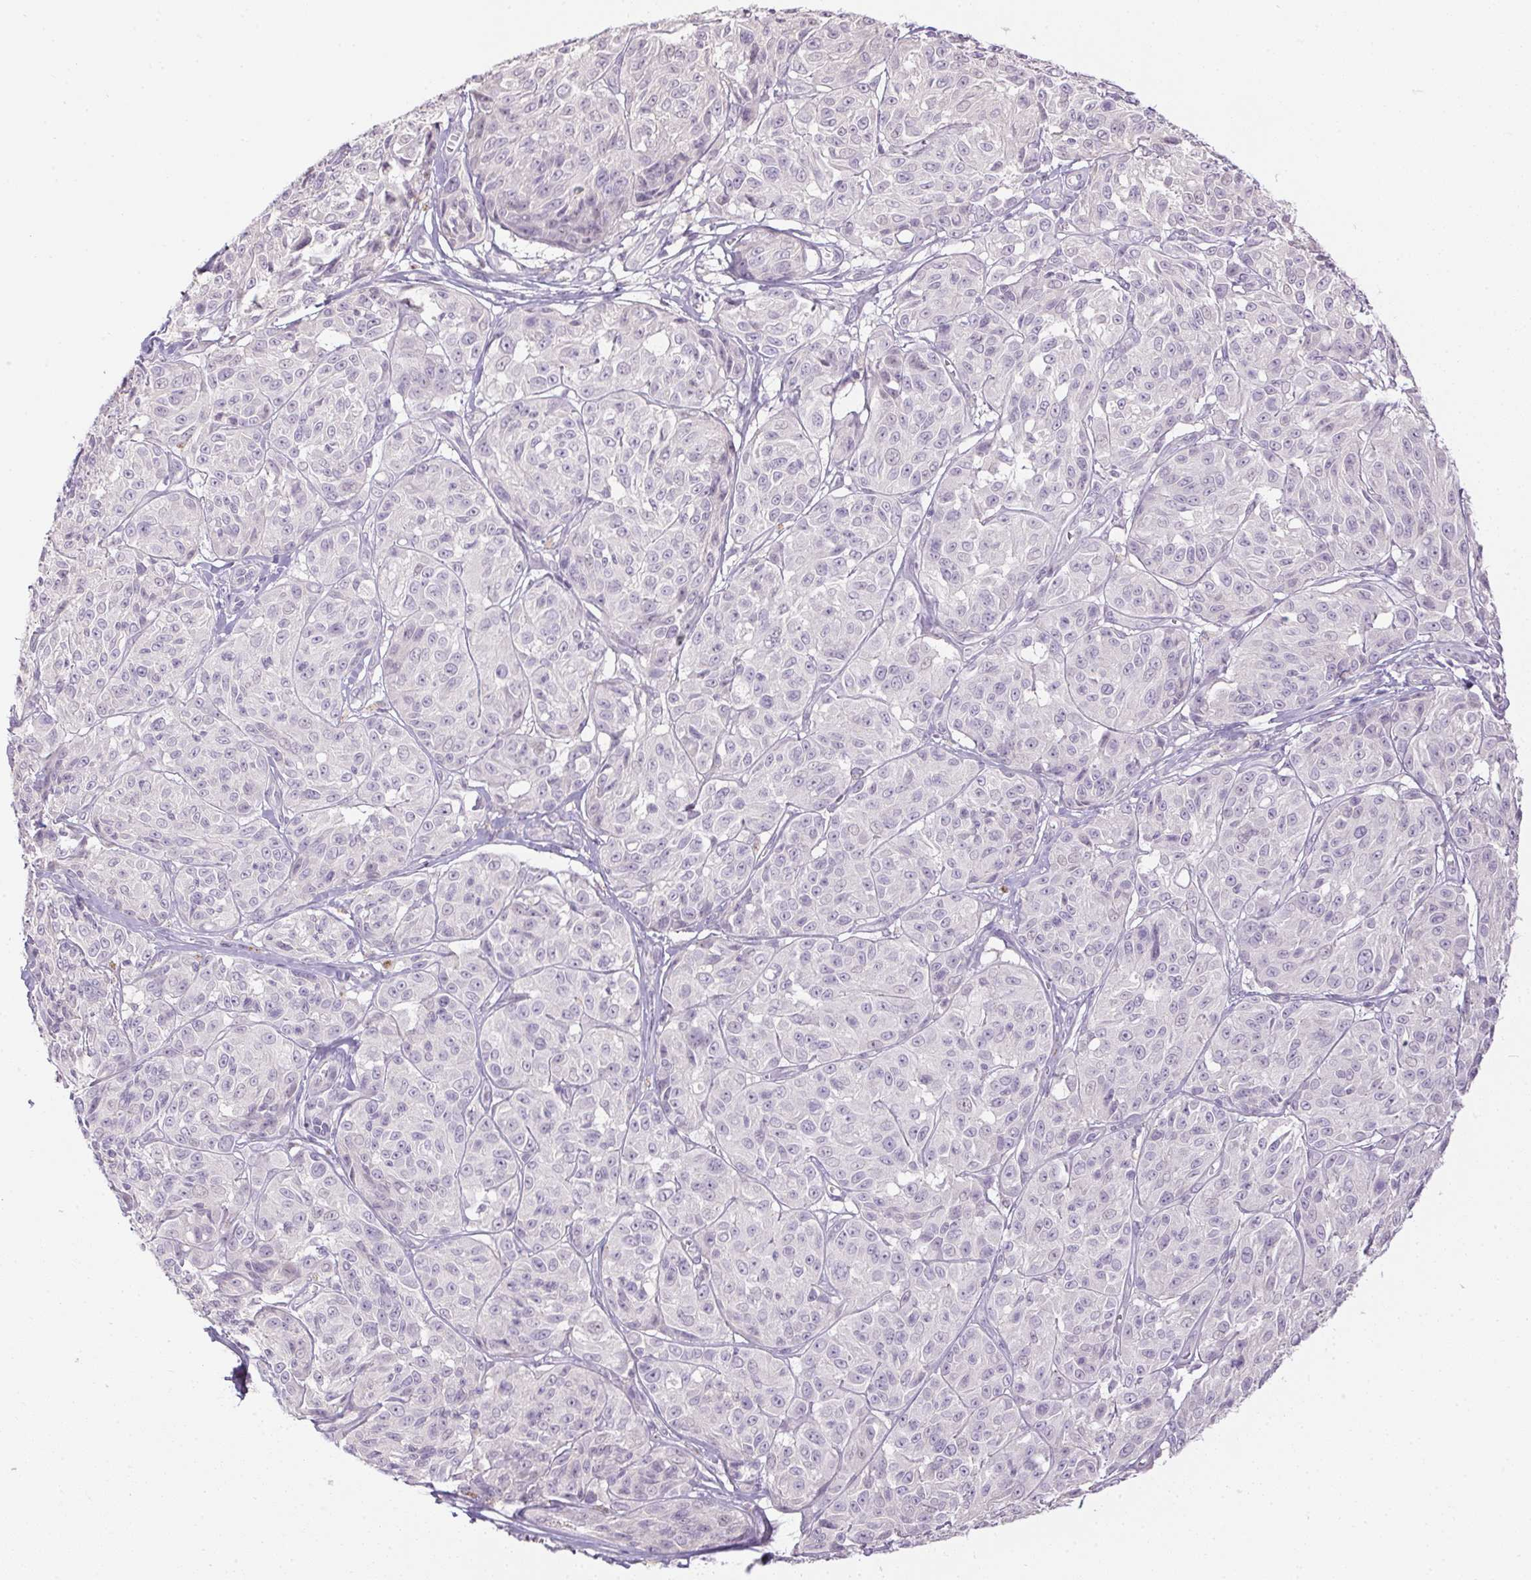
{"staining": {"intensity": "negative", "quantity": "none", "location": "none"}, "tissue": "melanoma", "cell_type": "Tumor cells", "image_type": "cancer", "snomed": [{"axis": "morphology", "description": "Malignant melanoma, NOS"}, {"axis": "topography", "description": "Skin"}], "caption": "The photomicrograph displays no staining of tumor cells in malignant melanoma.", "gene": "CTCFL", "patient": {"sex": "male", "age": 91}}